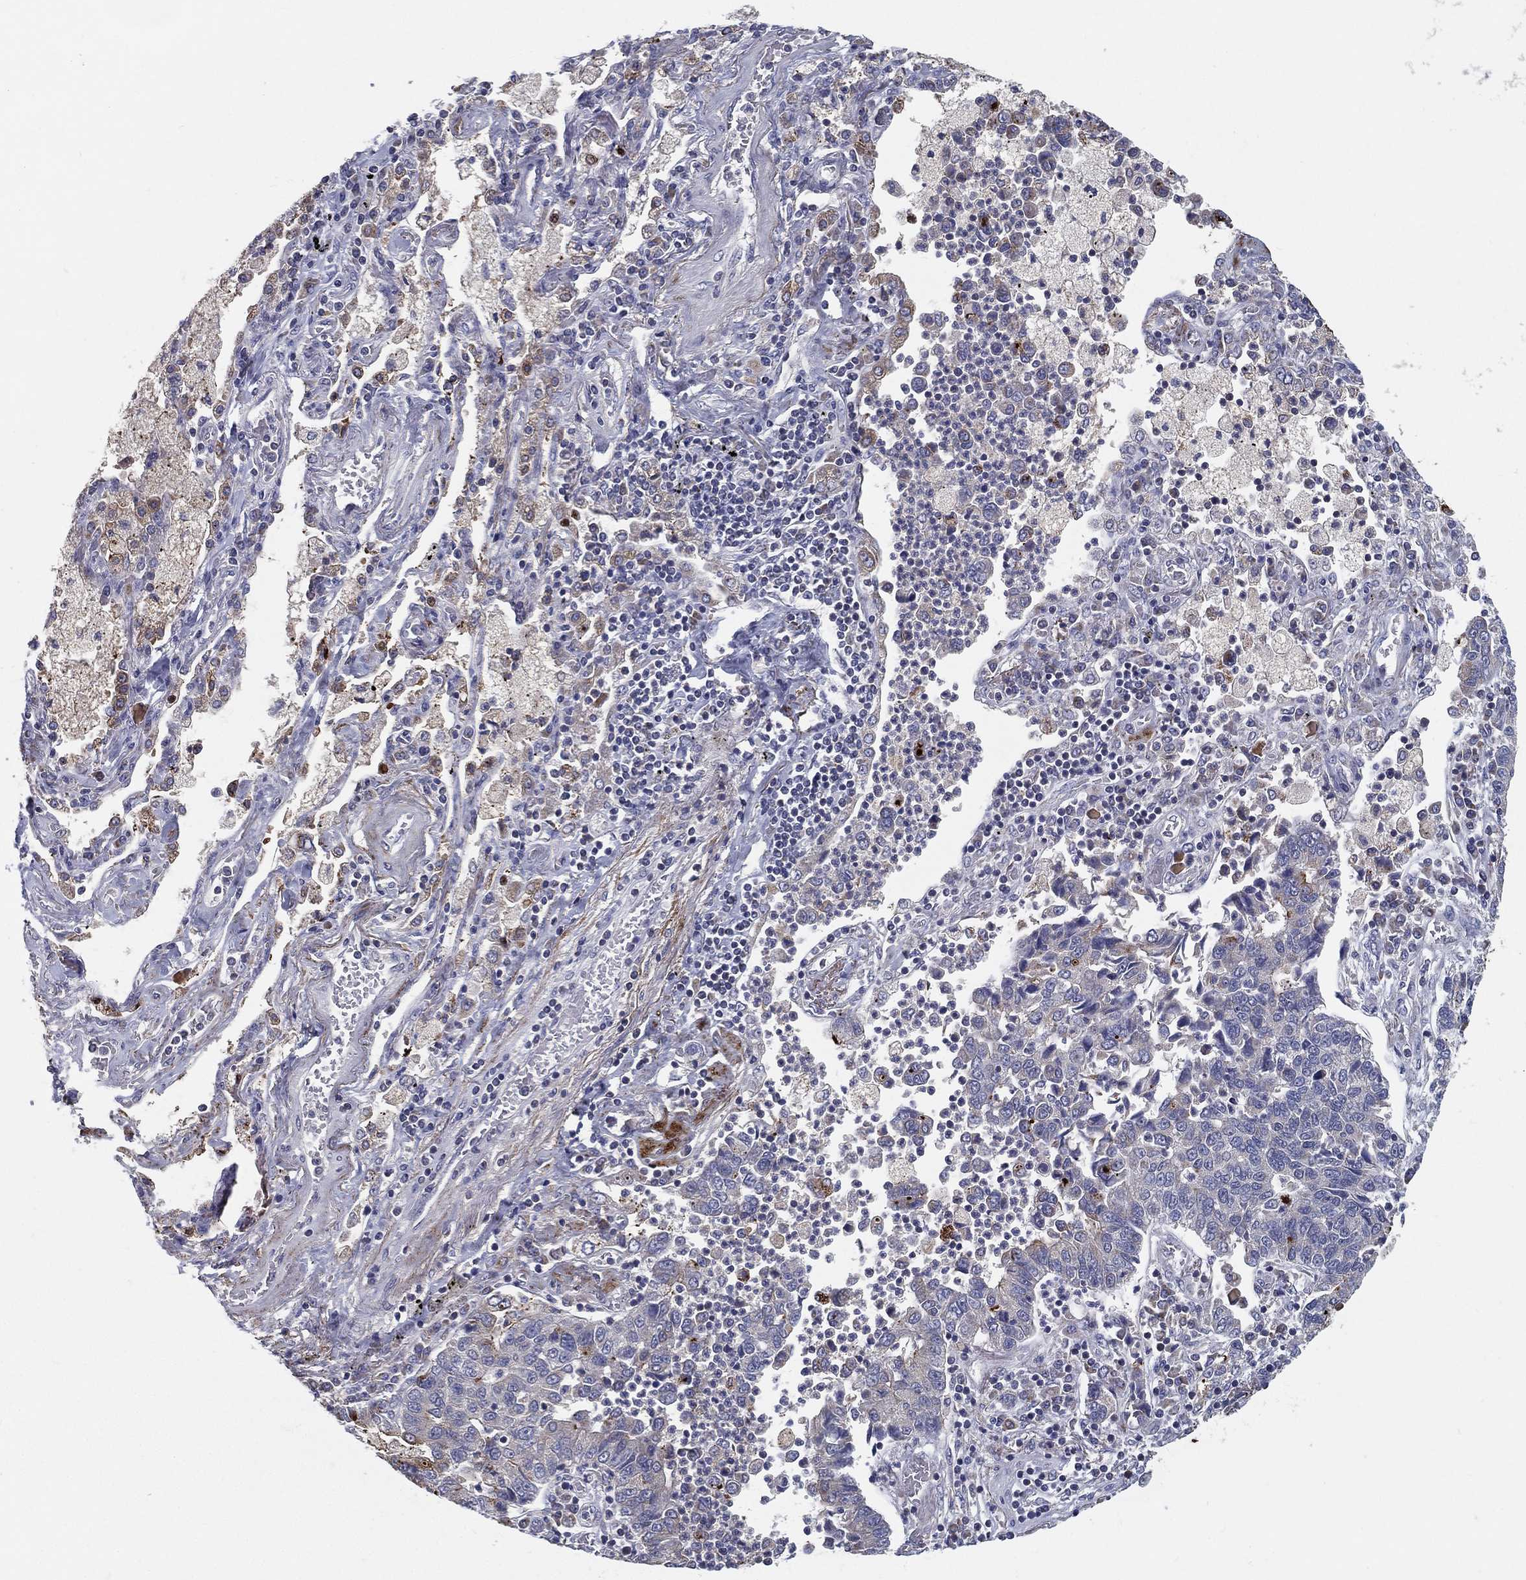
{"staining": {"intensity": "weak", "quantity": "<25%", "location": "cytoplasmic/membranous"}, "tissue": "lung cancer", "cell_type": "Tumor cells", "image_type": "cancer", "snomed": [{"axis": "morphology", "description": "Adenocarcinoma, NOS"}, {"axis": "topography", "description": "Lung"}], "caption": "The photomicrograph demonstrates no staining of tumor cells in lung cancer (adenocarcinoma).", "gene": "PCSK1", "patient": {"sex": "female", "age": 57}}